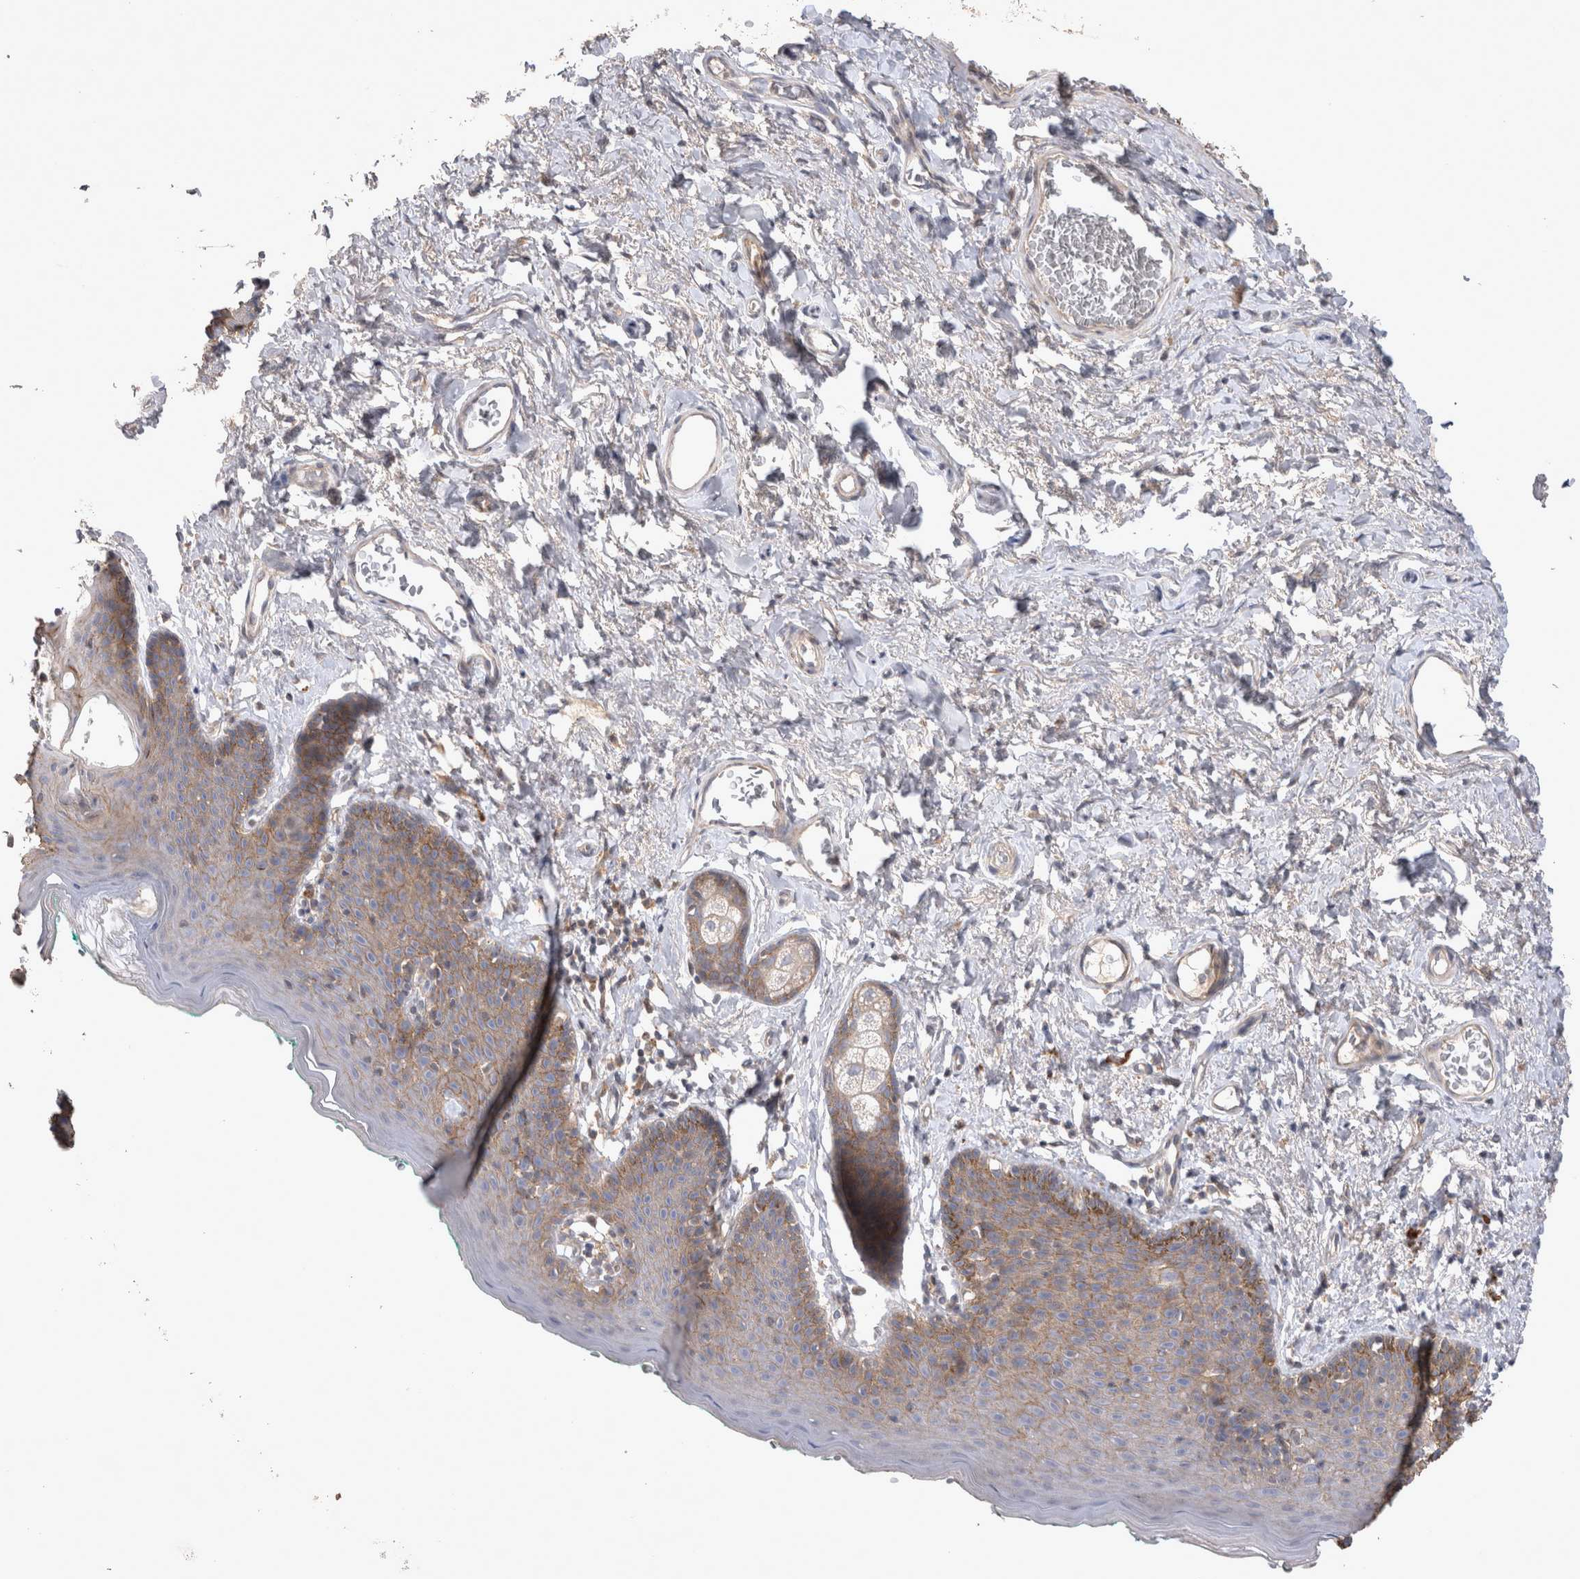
{"staining": {"intensity": "weak", "quantity": "25%-75%", "location": "cytoplasmic/membranous"}, "tissue": "skin", "cell_type": "Epidermal cells", "image_type": "normal", "snomed": [{"axis": "morphology", "description": "Normal tissue, NOS"}, {"axis": "topography", "description": "Vulva"}], "caption": "Immunohistochemical staining of normal human skin displays 25%-75% levels of weak cytoplasmic/membranous protein expression in approximately 25%-75% of epidermal cells.", "gene": "SRD5A3", "patient": {"sex": "female", "age": 66}}